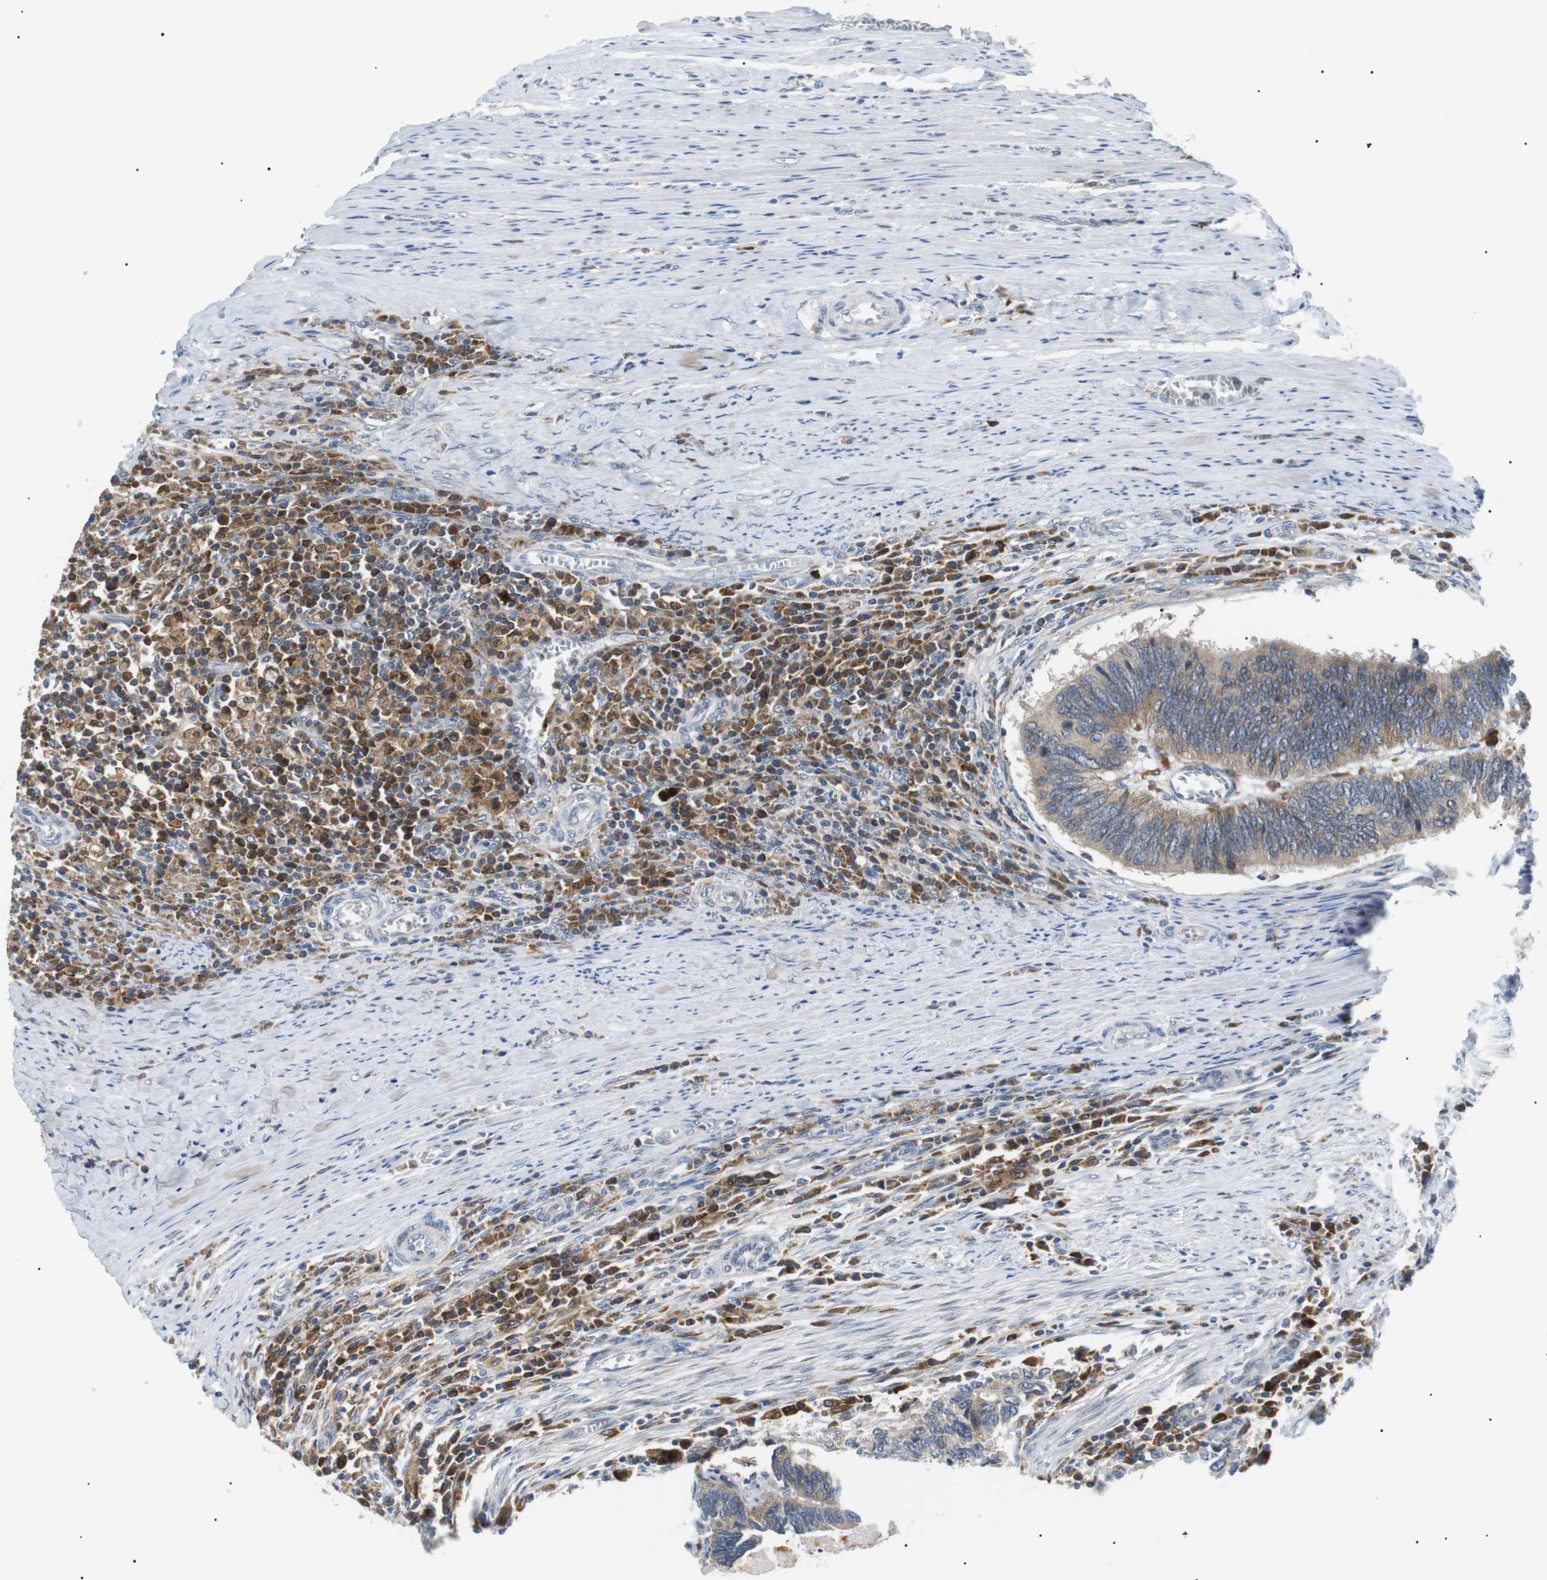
{"staining": {"intensity": "weak", "quantity": ">75%", "location": "cytoplasmic/membranous"}, "tissue": "colorectal cancer", "cell_type": "Tumor cells", "image_type": "cancer", "snomed": [{"axis": "morphology", "description": "Adenocarcinoma, NOS"}, {"axis": "topography", "description": "Colon"}], "caption": "Weak cytoplasmic/membranous positivity for a protein is seen in approximately >75% of tumor cells of colorectal adenocarcinoma using immunohistochemistry (IHC).", "gene": "RAB9A", "patient": {"sex": "male", "age": 72}}